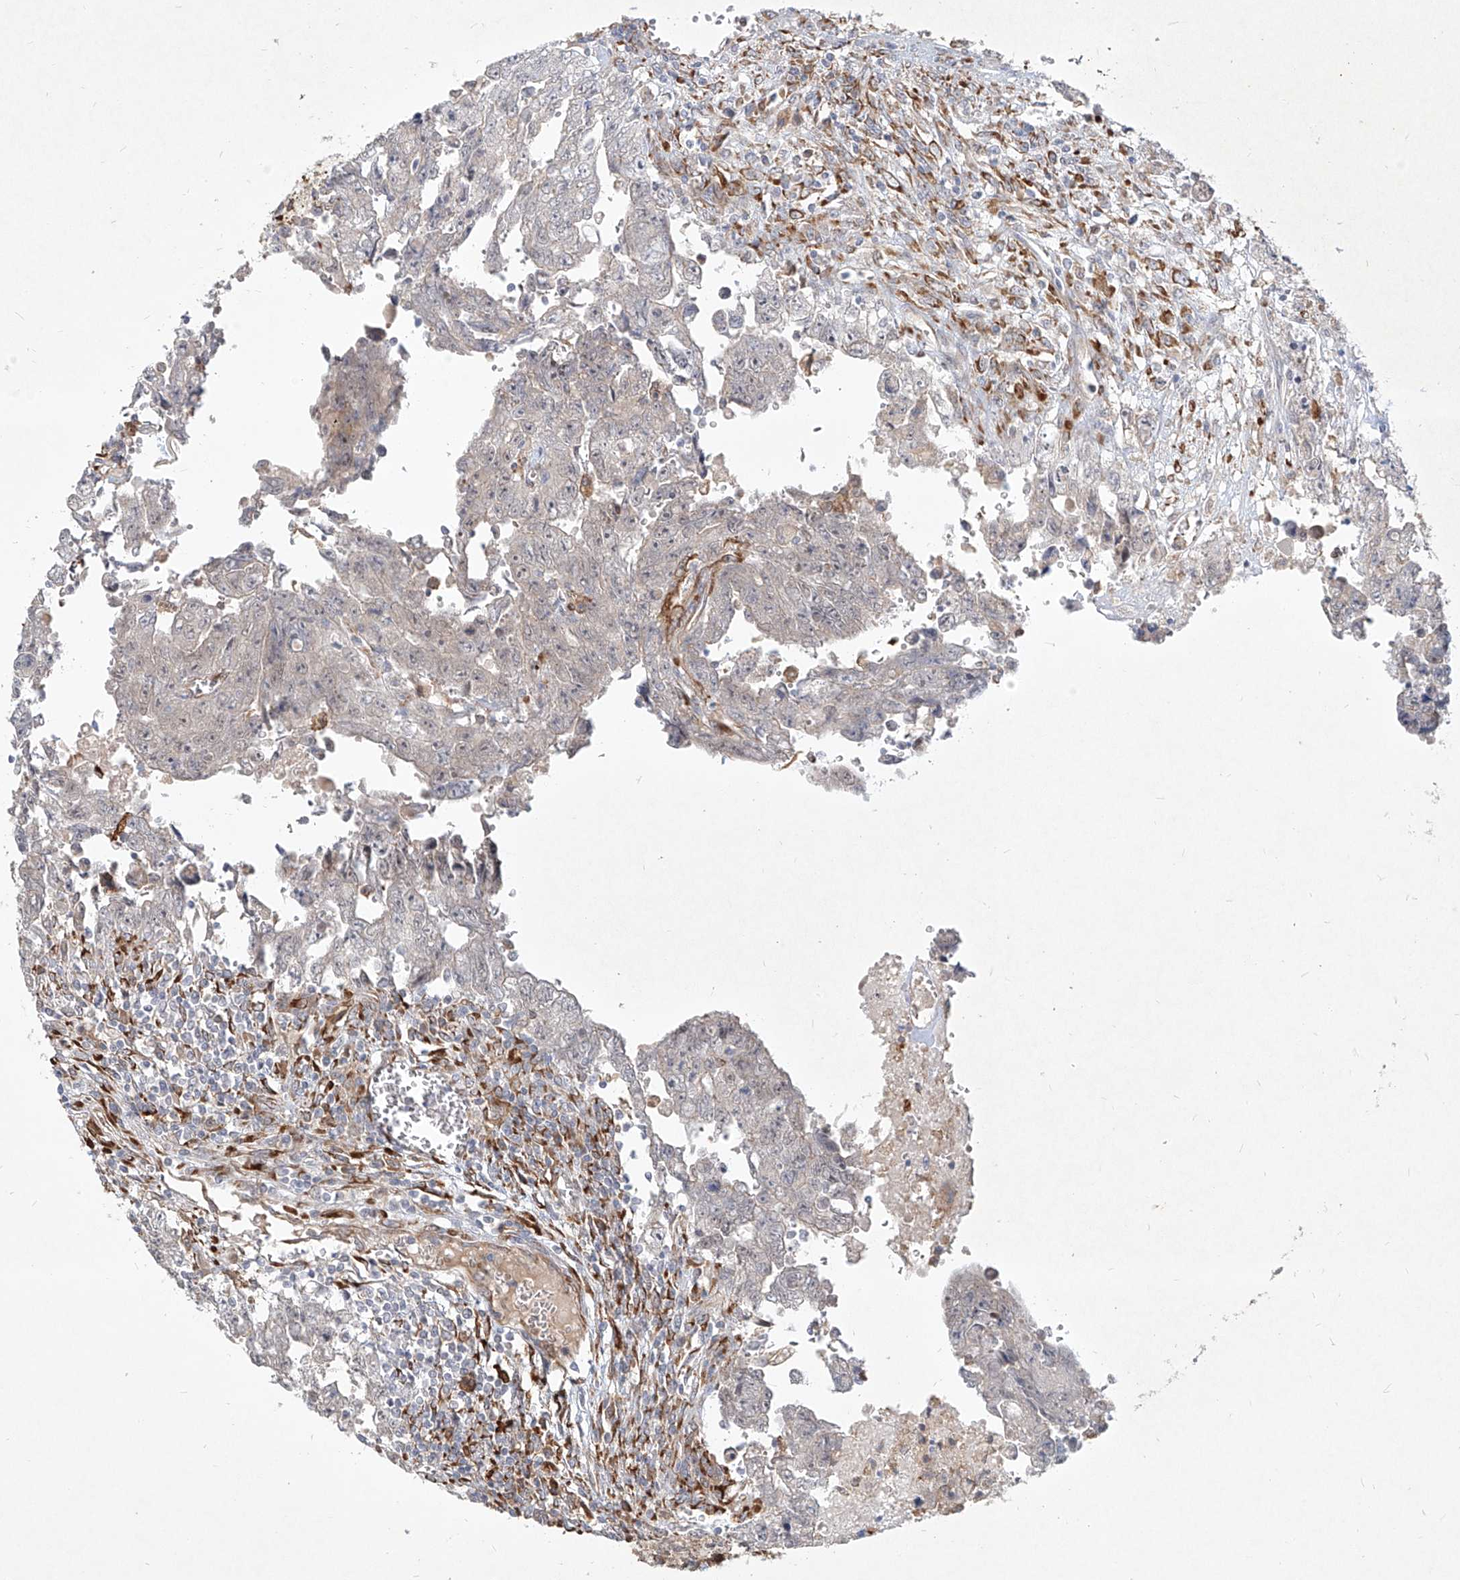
{"staining": {"intensity": "negative", "quantity": "none", "location": "none"}, "tissue": "testis cancer", "cell_type": "Tumor cells", "image_type": "cancer", "snomed": [{"axis": "morphology", "description": "Carcinoma, Embryonal, NOS"}, {"axis": "topography", "description": "Testis"}], "caption": "Testis cancer stained for a protein using immunohistochemistry (IHC) displays no staining tumor cells.", "gene": "CD209", "patient": {"sex": "male", "age": 28}}